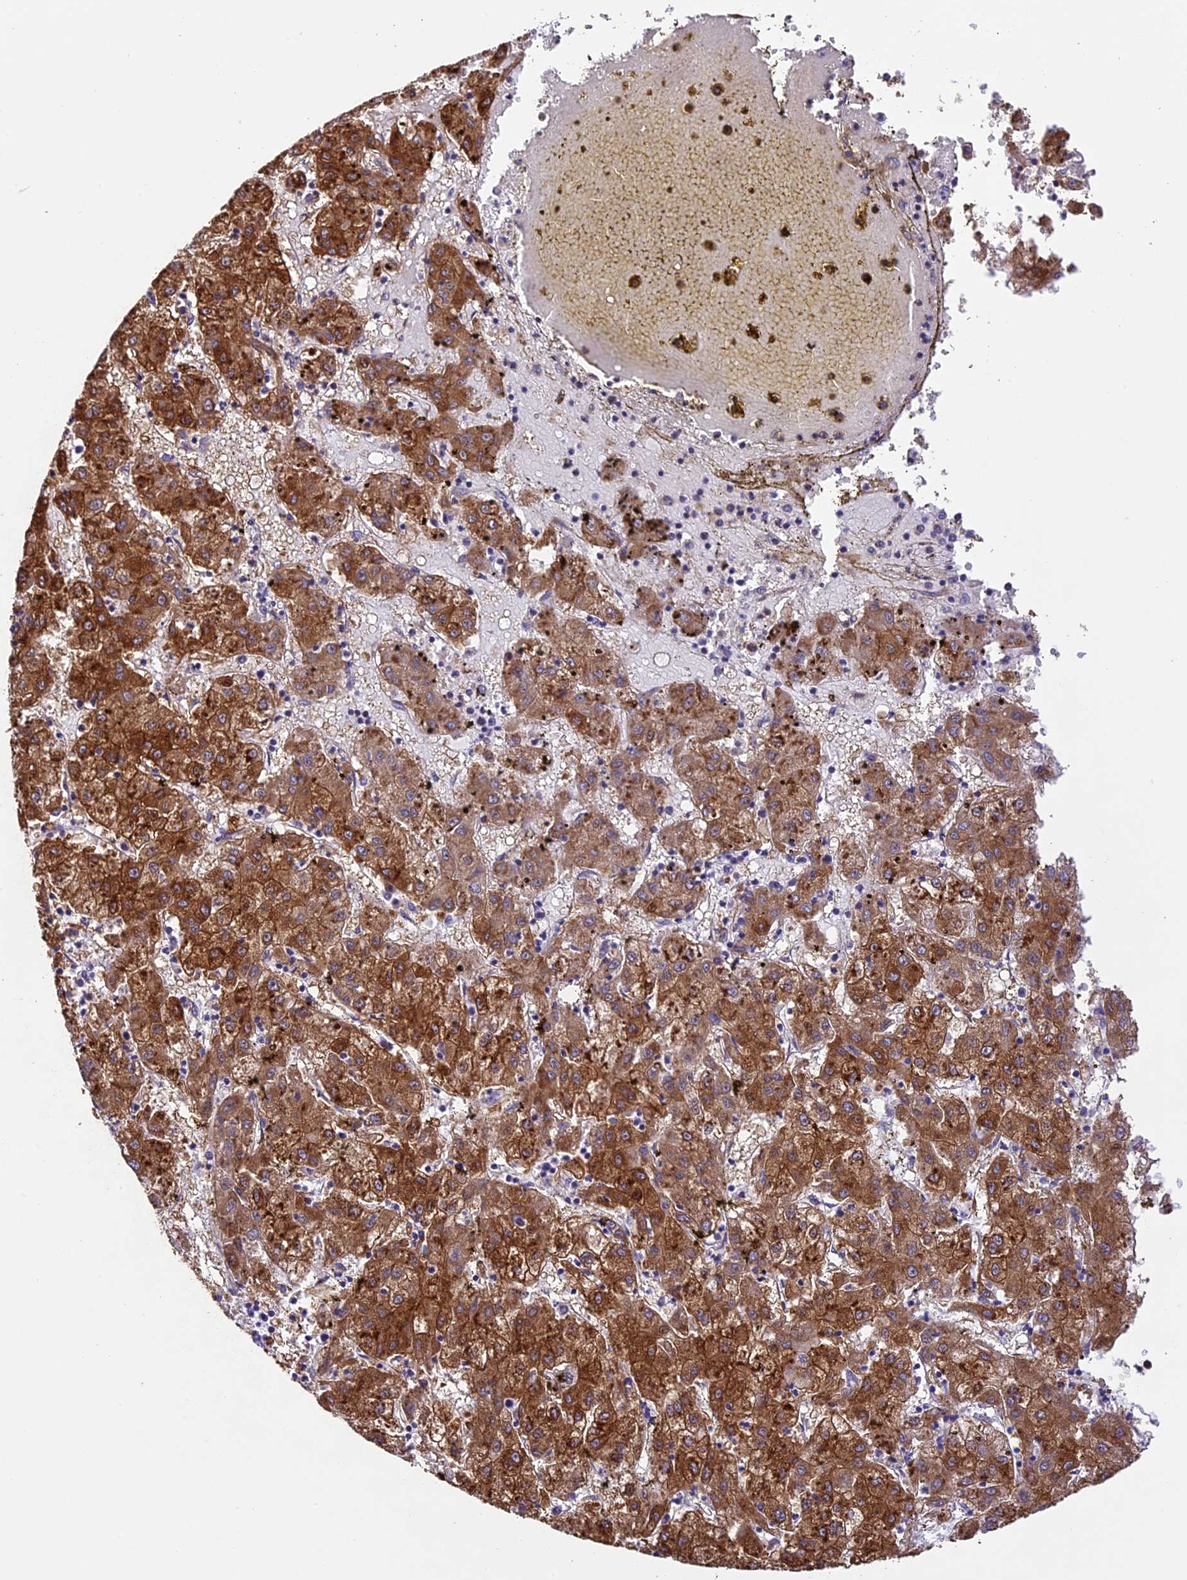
{"staining": {"intensity": "strong", "quantity": ">75%", "location": "cytoplasmic/membranous"}, "tissue": "liver cancer", "cell_type": "Tumor cells", "image_type": "cancer", "snomed": [{"axis": "morphology", "description": "Carcinoma, Hepatocellular, NOS"}, {"axis": "topography", "description": "Liver"}], "caption": "This is a histology image of immunohistochemistry staining of hepatocellular carcinoma (liver), which shows strong positivity in the cytoplasmic/membranous of tumor cells.", "gene": "SPIRE1", "patient": {"sex": "male", "age": 72}}